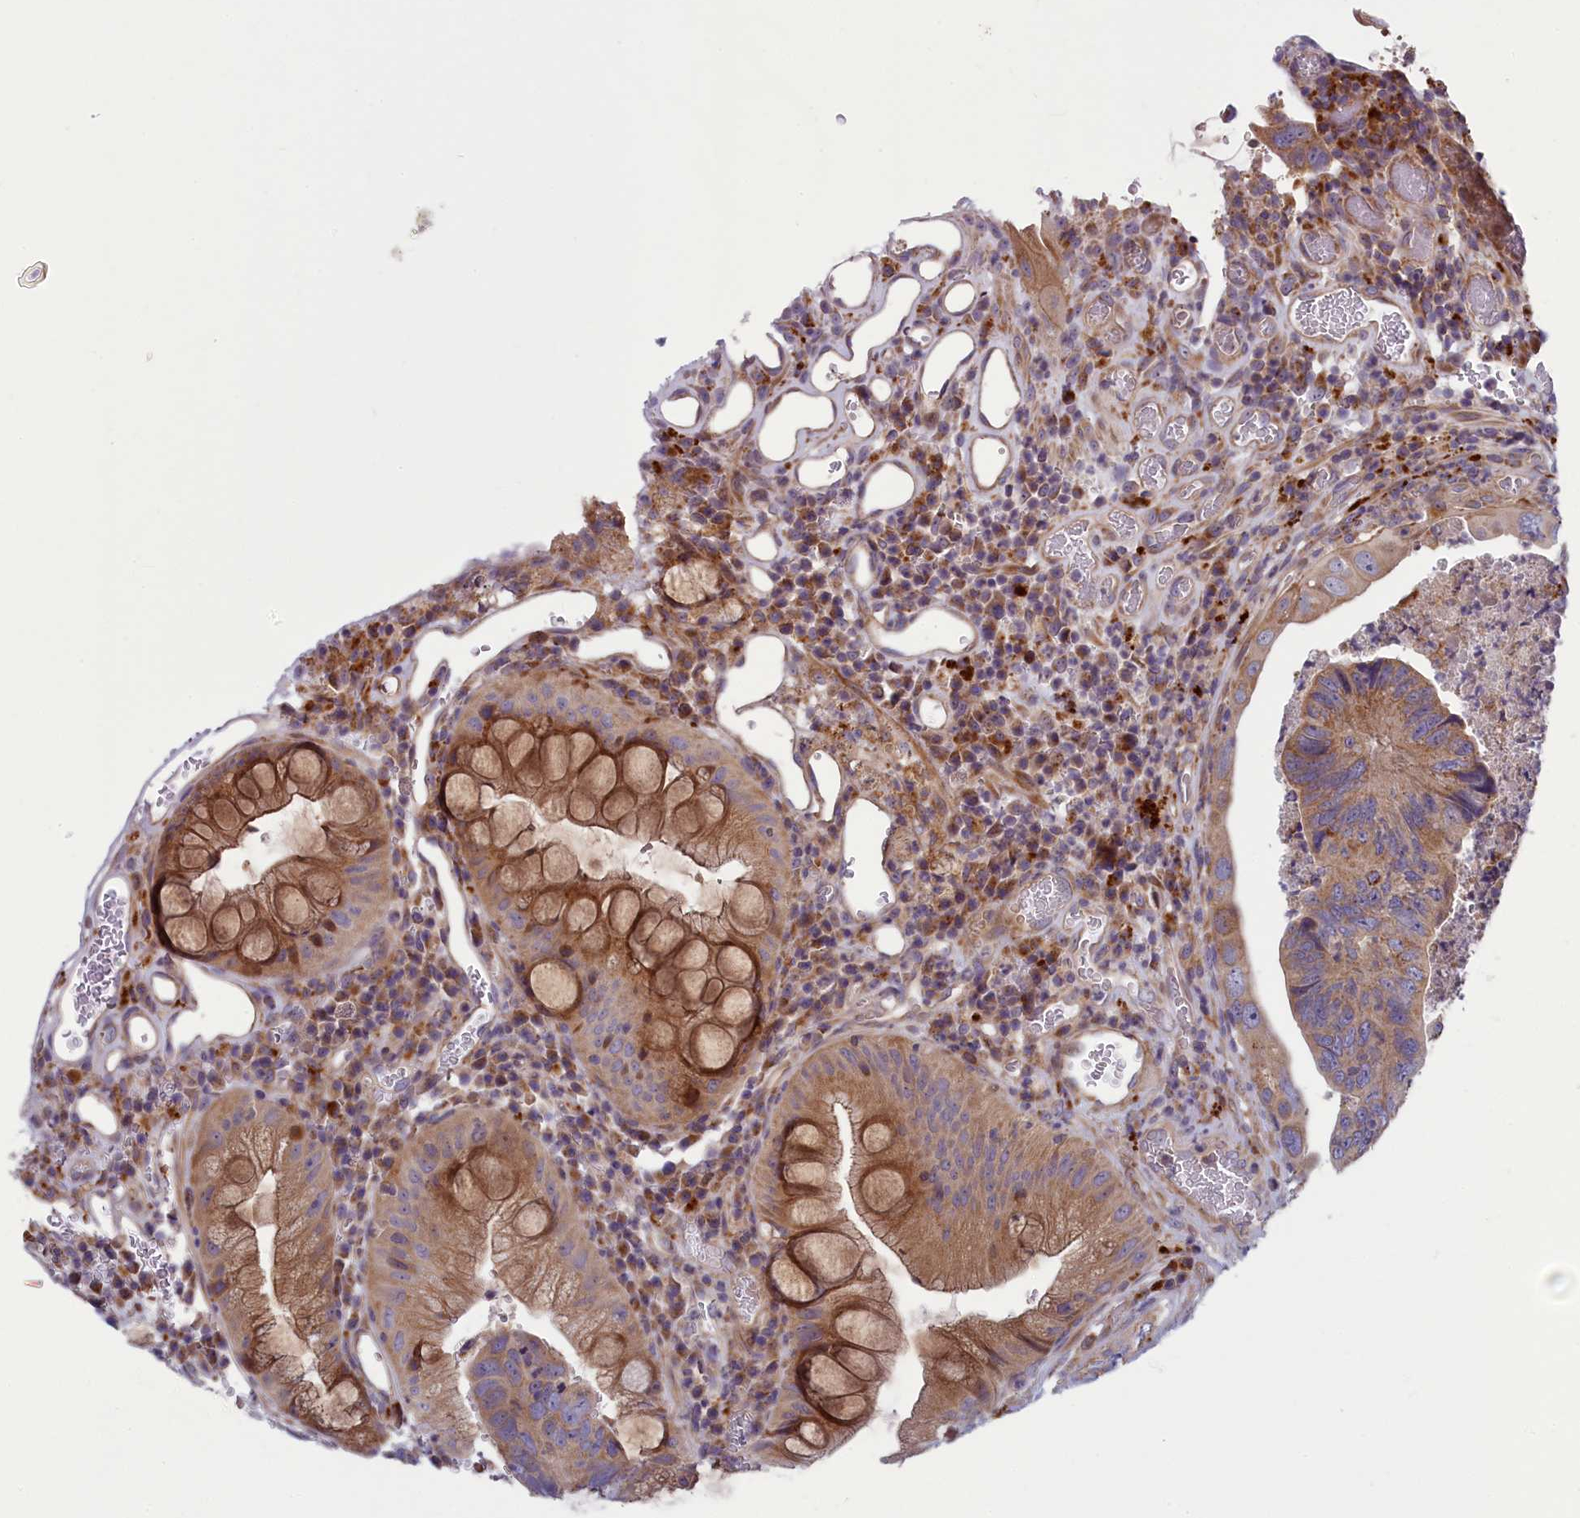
{"staining": {"intensity": "moderate", "quantity": ">75%", "location": "cytoplasmic/membranous"}, "tissue": "colorectal cancer", "cell_type": "Tumor cells", "image_type": "cancer", "snomed": [{"axis": "morphology", "description": "Adenocarcinoma, NOS"}, {"axis": "topography", "description": "Rectum"}], "caption": "Protein expression analysis of human adenocarcinoma (colorectal) reveals moderate cytoplasmic/membranous expression in about >75% of tumor cells.", "gene": "BLTP2", "patient": {"sex": "male", "age": 63}}